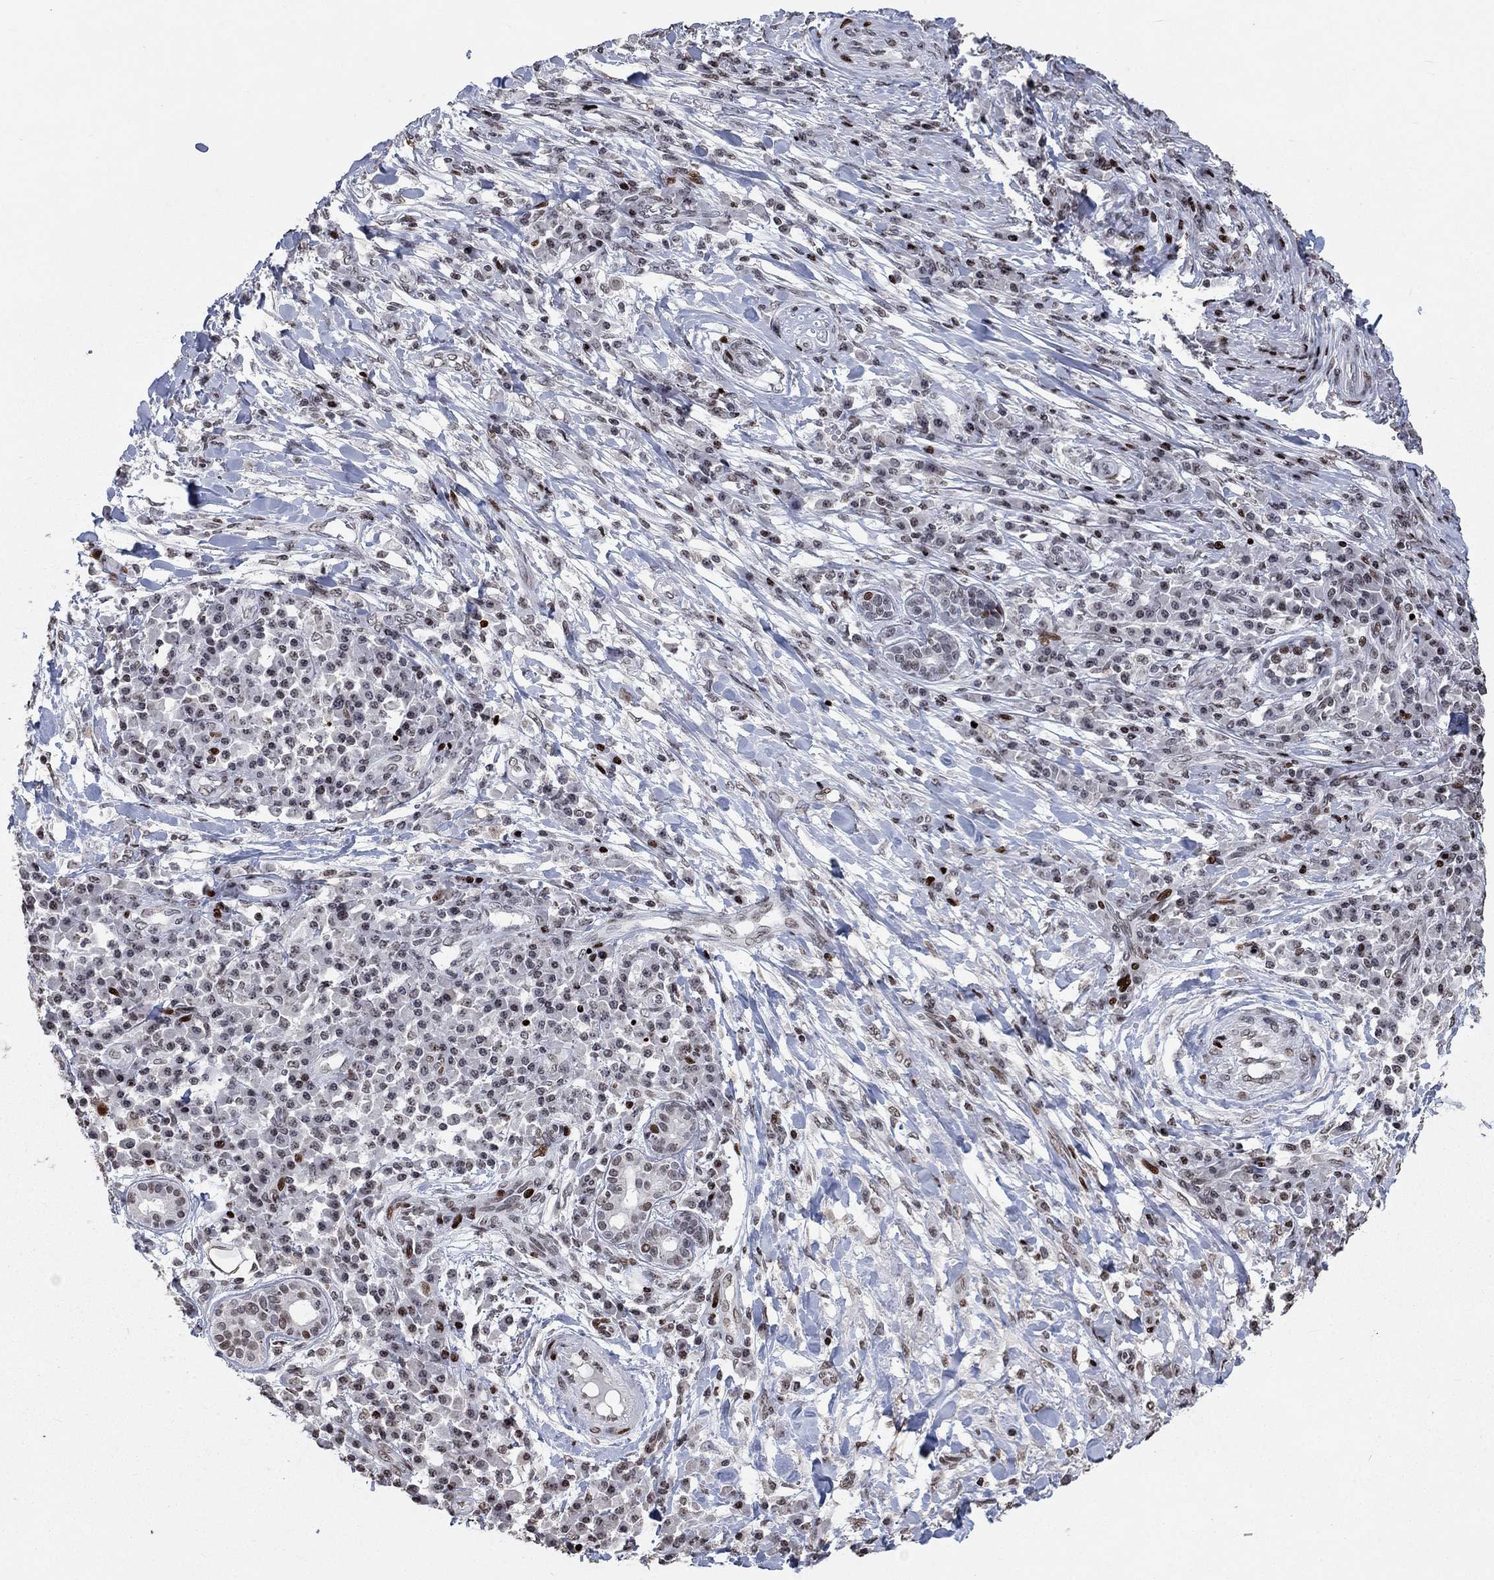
{"staining": {"intensity": "negative", "quantity": "none", "location": "none"}, "tissue": "skin cancer", "cell_type": "Tumor cells", "image_type": "cancer", "snomed": [{"axis": "morphology", "description": "Squamous cell carcinoma, NOS"}, {"axis": "topography", "description": "Skin"}], "caption": "This micrograph is of skin cancer stained with immunohistochemistry to label a protein in brown with the nuclei are counter-stained blue. There is no positivity in tumor cells.", "gene": "SRSF3", "patient": {"sex": "male", "age": 92}}